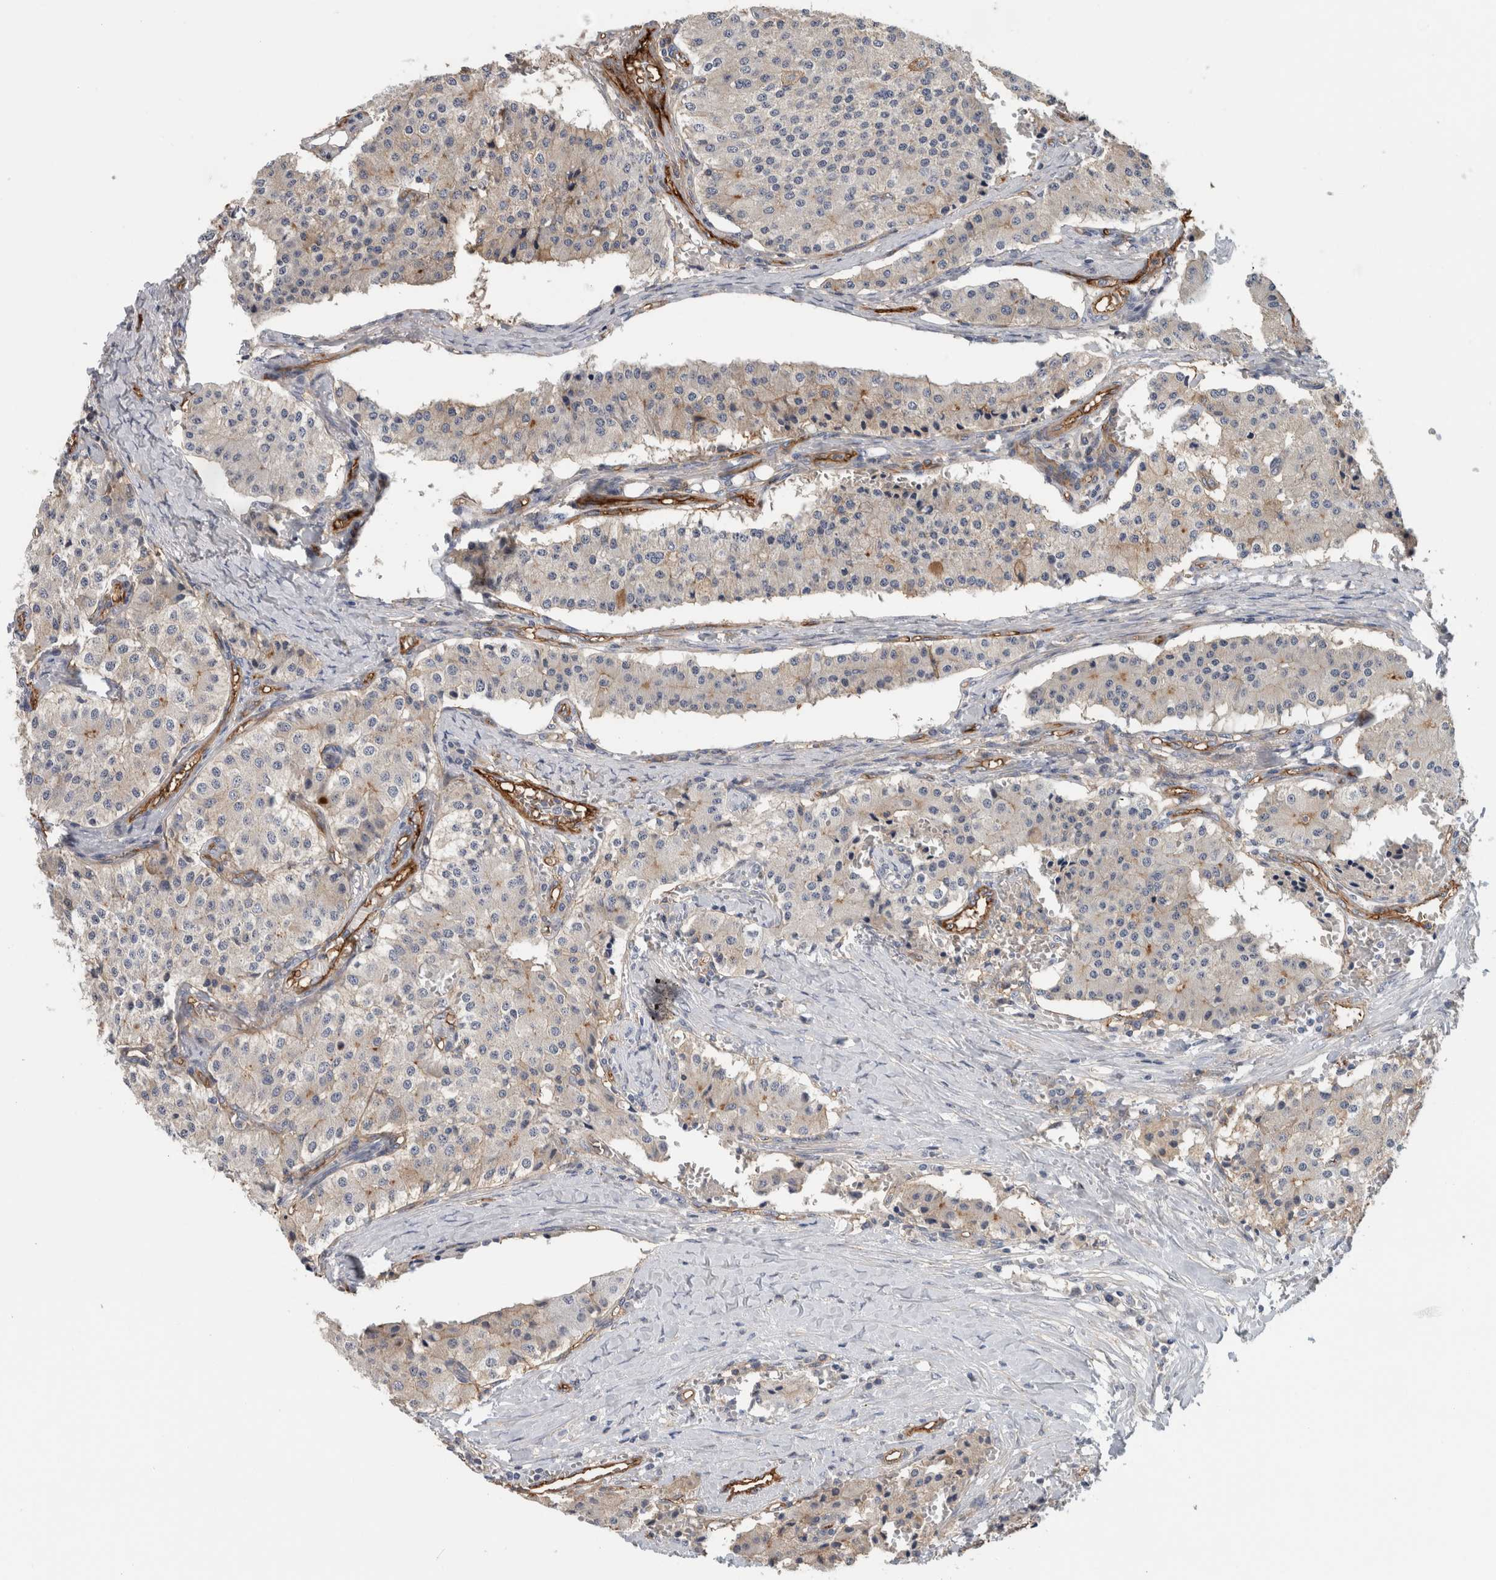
{"staining": {"intensity": "weak", "quantity": "<25%", "location": "cytoplasmic/membranous"}, "tissue": "carcinoid", "cell_type": "Tumor cells", "image_type": "cancer", "snomed": [{"axis": "morphology", "description": "Carcinoid, malignant, NOS"}, {"axis": "topography", "description": "Colon"}], "caption": "IHC micrograph of carcinoid stained for a protein (brown), which shows no positivity in tumor cells.", "gene": "CD59", "patient": {"sex": "female", "age": 52}}